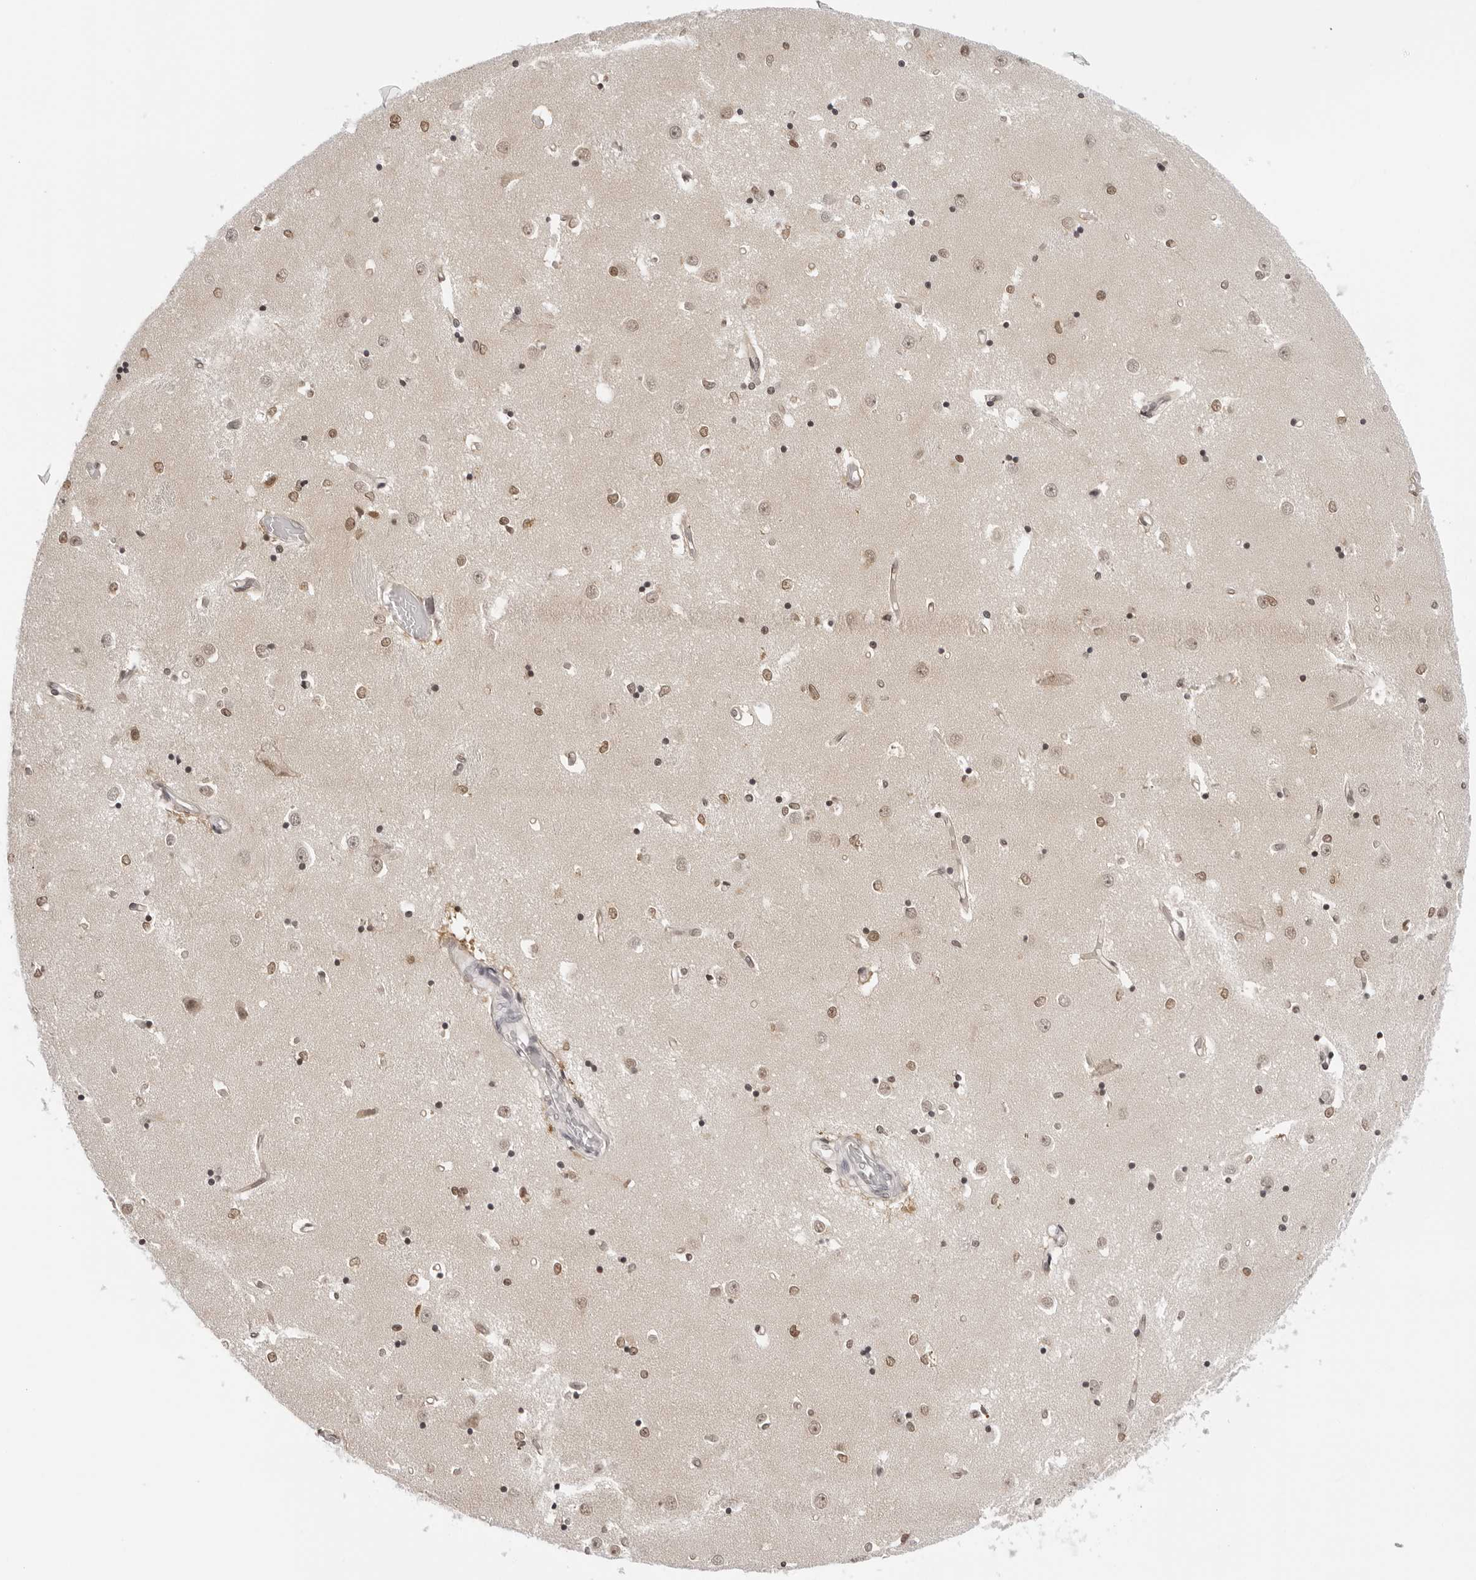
{"staining": {"intensity": "moderate", "quantity": "25%-75%", "location": "nuclear"}, "tissue": "caudate", "cell_type": "Glial cells", "image_type": "normal", "snomed": [{"axis": "morphology", "description": "Normal tissue, NOS"}, {"axis": "topography", "description": "Lateral ventricle wall"}], "caption": "IHC staining of normal caudate, which exhibits medium levels of moderate nuclear staining in approximately 25%-75% of glial cells indicating moderate nuclear protein positivity. The staining was performed using DAB (3,3'-diaminobenzidine) (brown) for protein detection and nuclei were counterstained in hematoxylin (blue).", "gene": "WDR77", "patient": {"sex": "male", "age": 45}}